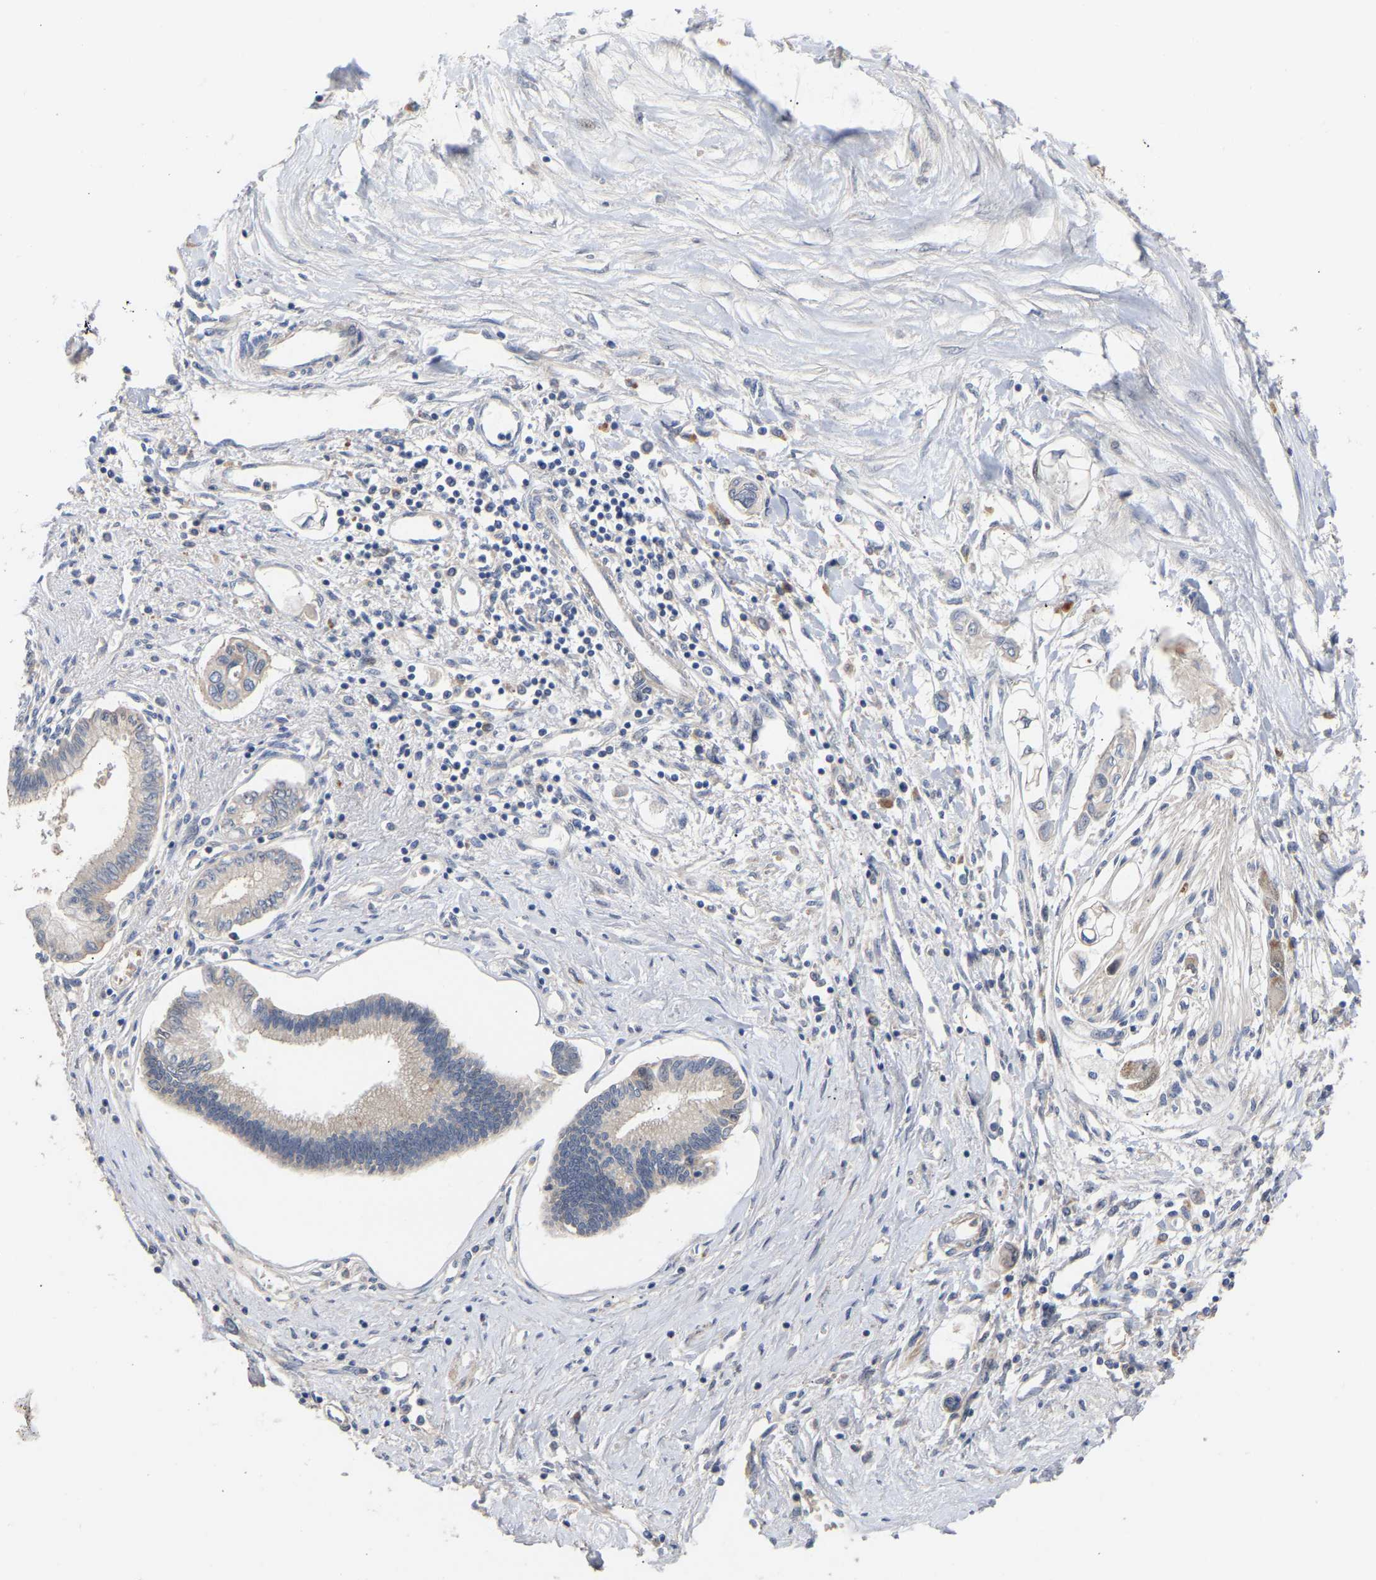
{"staining": {"intensity": "negative", "quantity": "none", "location": "none"}, "tissue": "pancreatic cancer", "cell_type": "Tumor cells", "image_type": "cancer", "snomed": [{"axis": "morphology", "description": "Adenocarcinoma, NOS"}, {"axis": "topography", "description": "Pancreas"}], "caption": "Adenocarcinoma (pancreatic) was stained to show a protein in brown. There is no significant positivity in tumor cells. Nuclei are stained in blue.", "gene": "KASH5", "patient": {"sex": "female", "age": 77}}